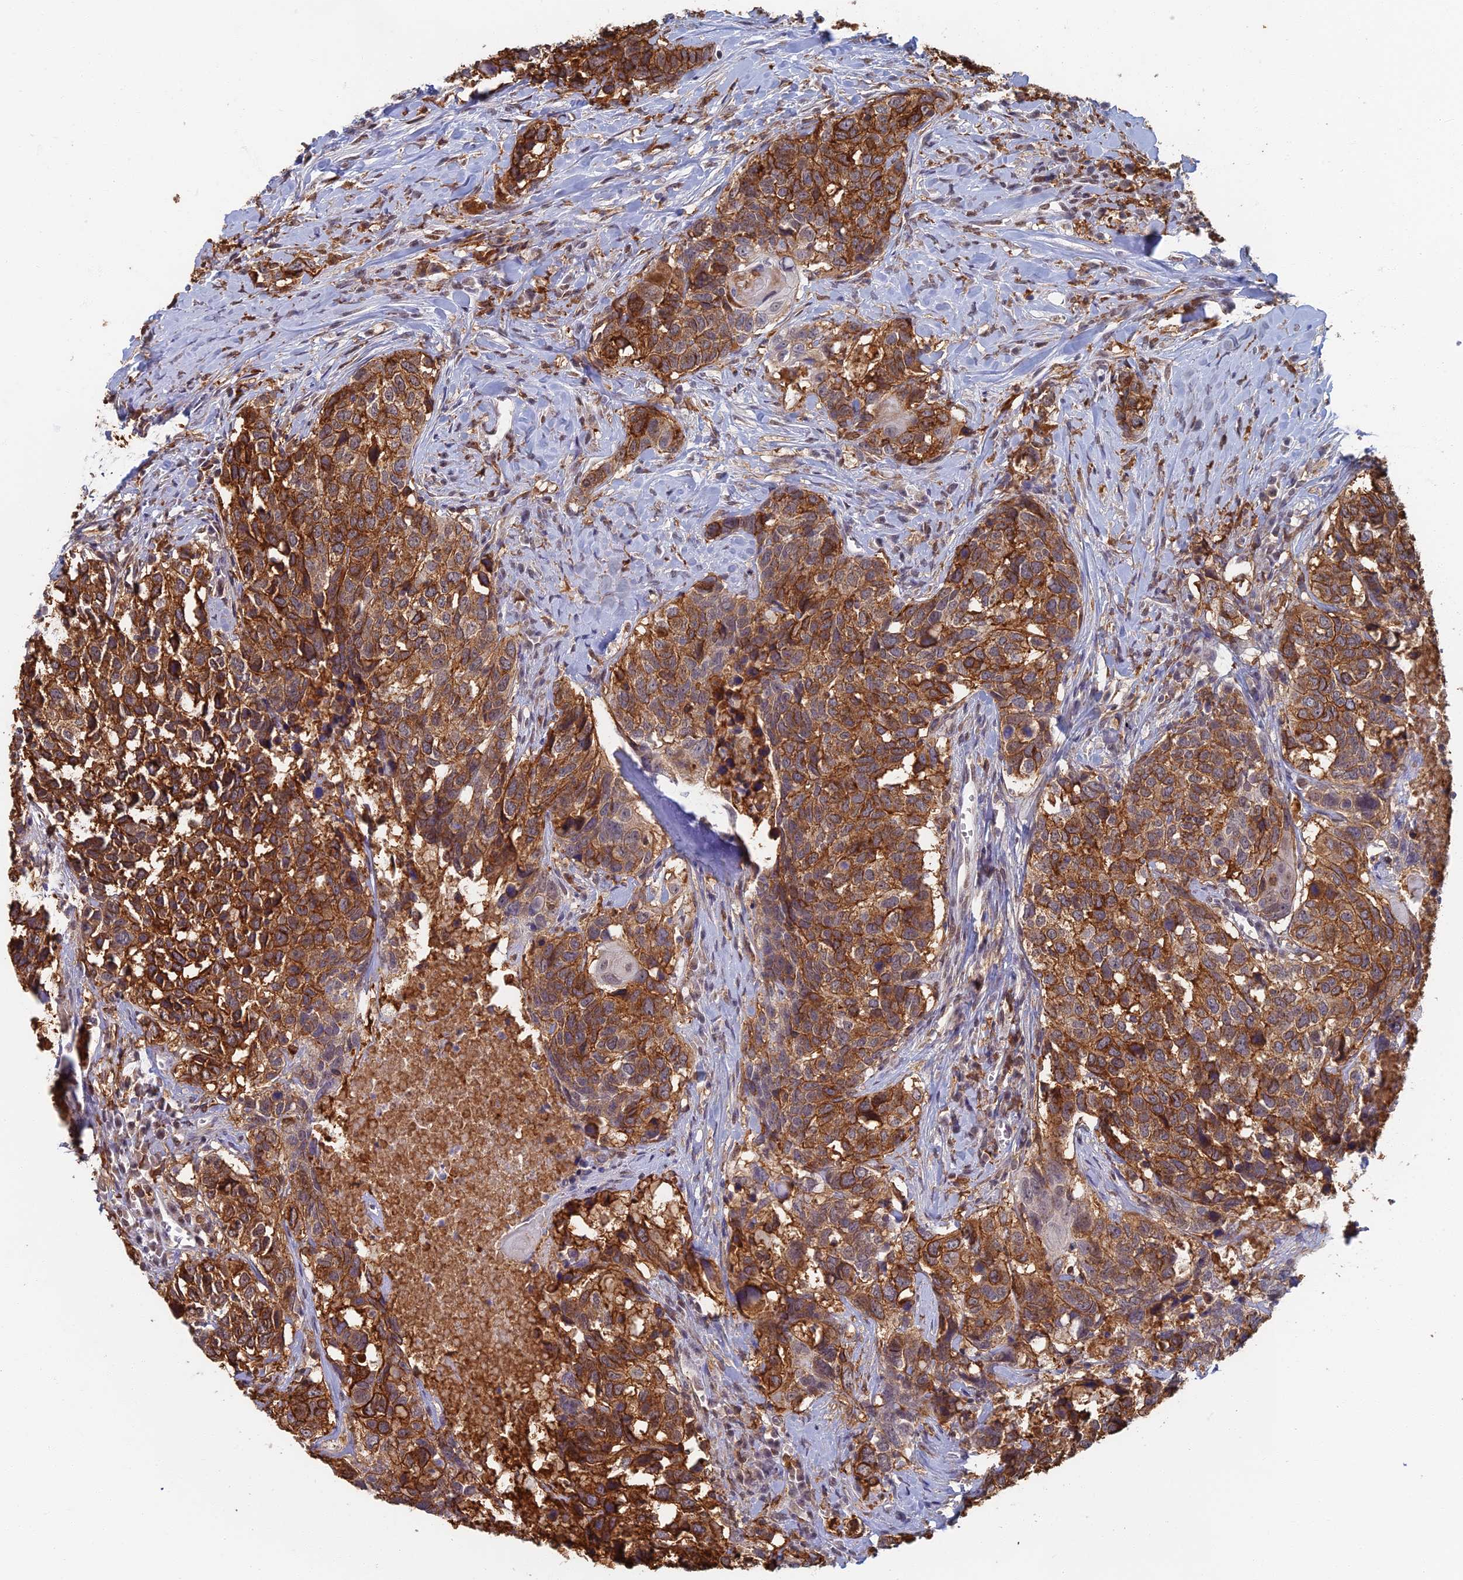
{"staining": {"intensity": "strong", "quantity": ">75%", "location": "cytoplasmic/membranous"}, "tissue": "head and neck cancer", "cell_type": "Tumor cells", "image_type": "cancer", "snomed": [{"axis": "morphology", "description": "Squamous cell carcinoma, NOS"}, {"axis": "topography", "description": "Head-Neck"}], "caption": "About >75% of tumor cells in head and neck cancer display strong cytoplasmic/membranous protein staining as visualized by brown immunohistochemical staining.", "gene": "GPATCH1", "patient": {"sex": "male", "age": 66}}